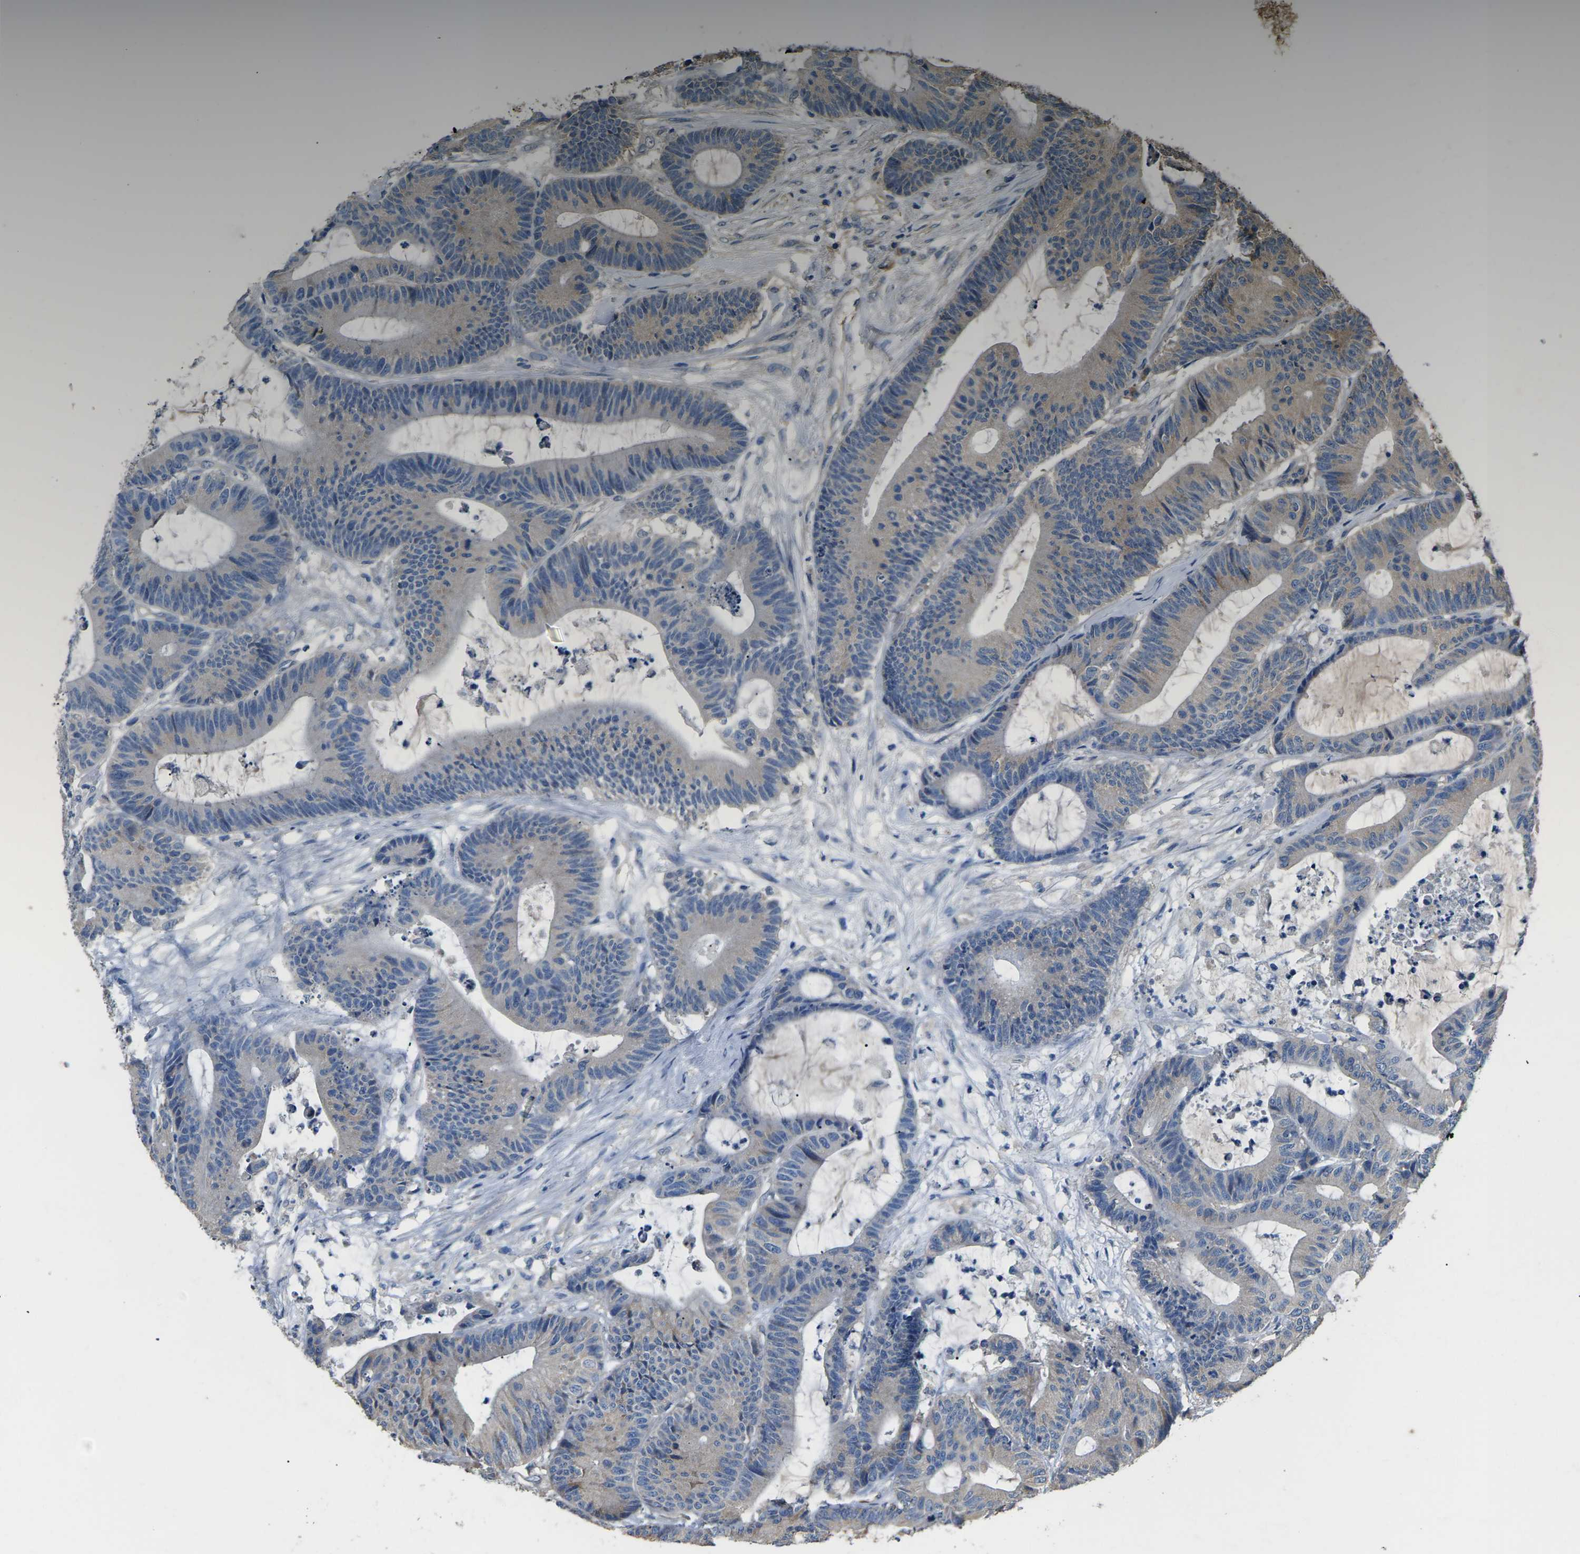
{"staining": {"intensity": "weak", "quantity": "<25%", "location": "cytoplasmic/membranous"}, "tissue": "colorectal cancer", "cell_type": "Tumor cells", "image_type": "cancer", "snomed": [{"axis": "morphology", "description": "Adenocarcinoma, NOS"}, {"axis": "topography", "description": "Colon"}], "caption": "Tumor cells show no significant positivity in colorectal adenocarcinoma.", "gene": "B4GAT1", "patient": {"sex": "female", "age": 84}}